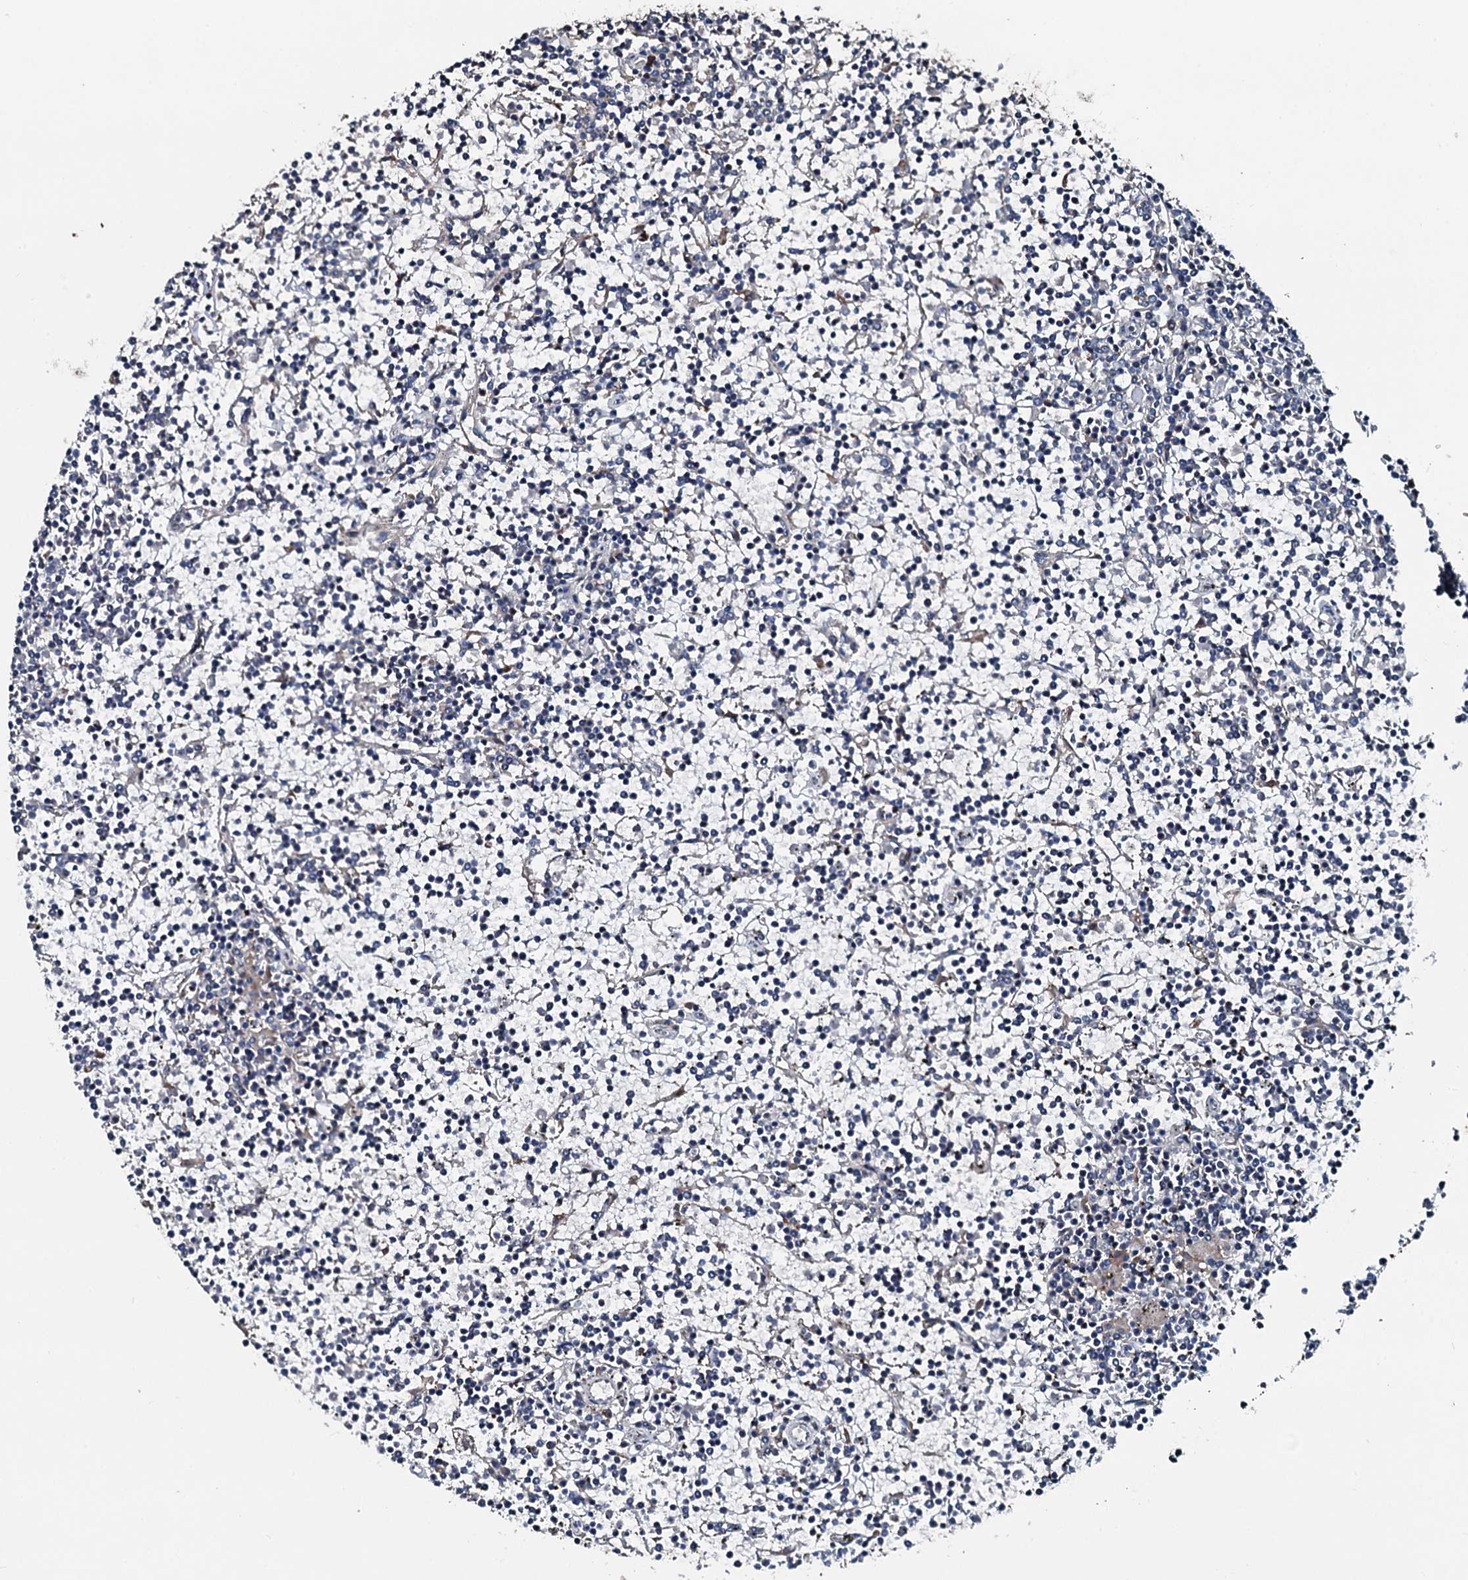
{"staining": {"intensity": "negative", "quantity": "none", "location": "none"}, "tissue": "lymphoma", "cell_type": "Tumor cells", "image_type": "cancer", "snomed": [{"axis": "morphology", "description": "Malignant lymphoma, non-Hodgkin's type, Low grade"}, {"axis": "topography", "description": "Spleen"}], "caption": "DAB (3,3'-diaminobenzidine) immunohistochemical staining of human malignant lymphoma, non-Hodgkin's type (low-grade) shows no significant staining in tumor cells. (DAB (3,3'-diaminobenzidine) immunohistochemistry visualized using brightfield microscopy, high magnification).", "gene": "ACSS3", "patient": {"sex": "female", "age": 19}}